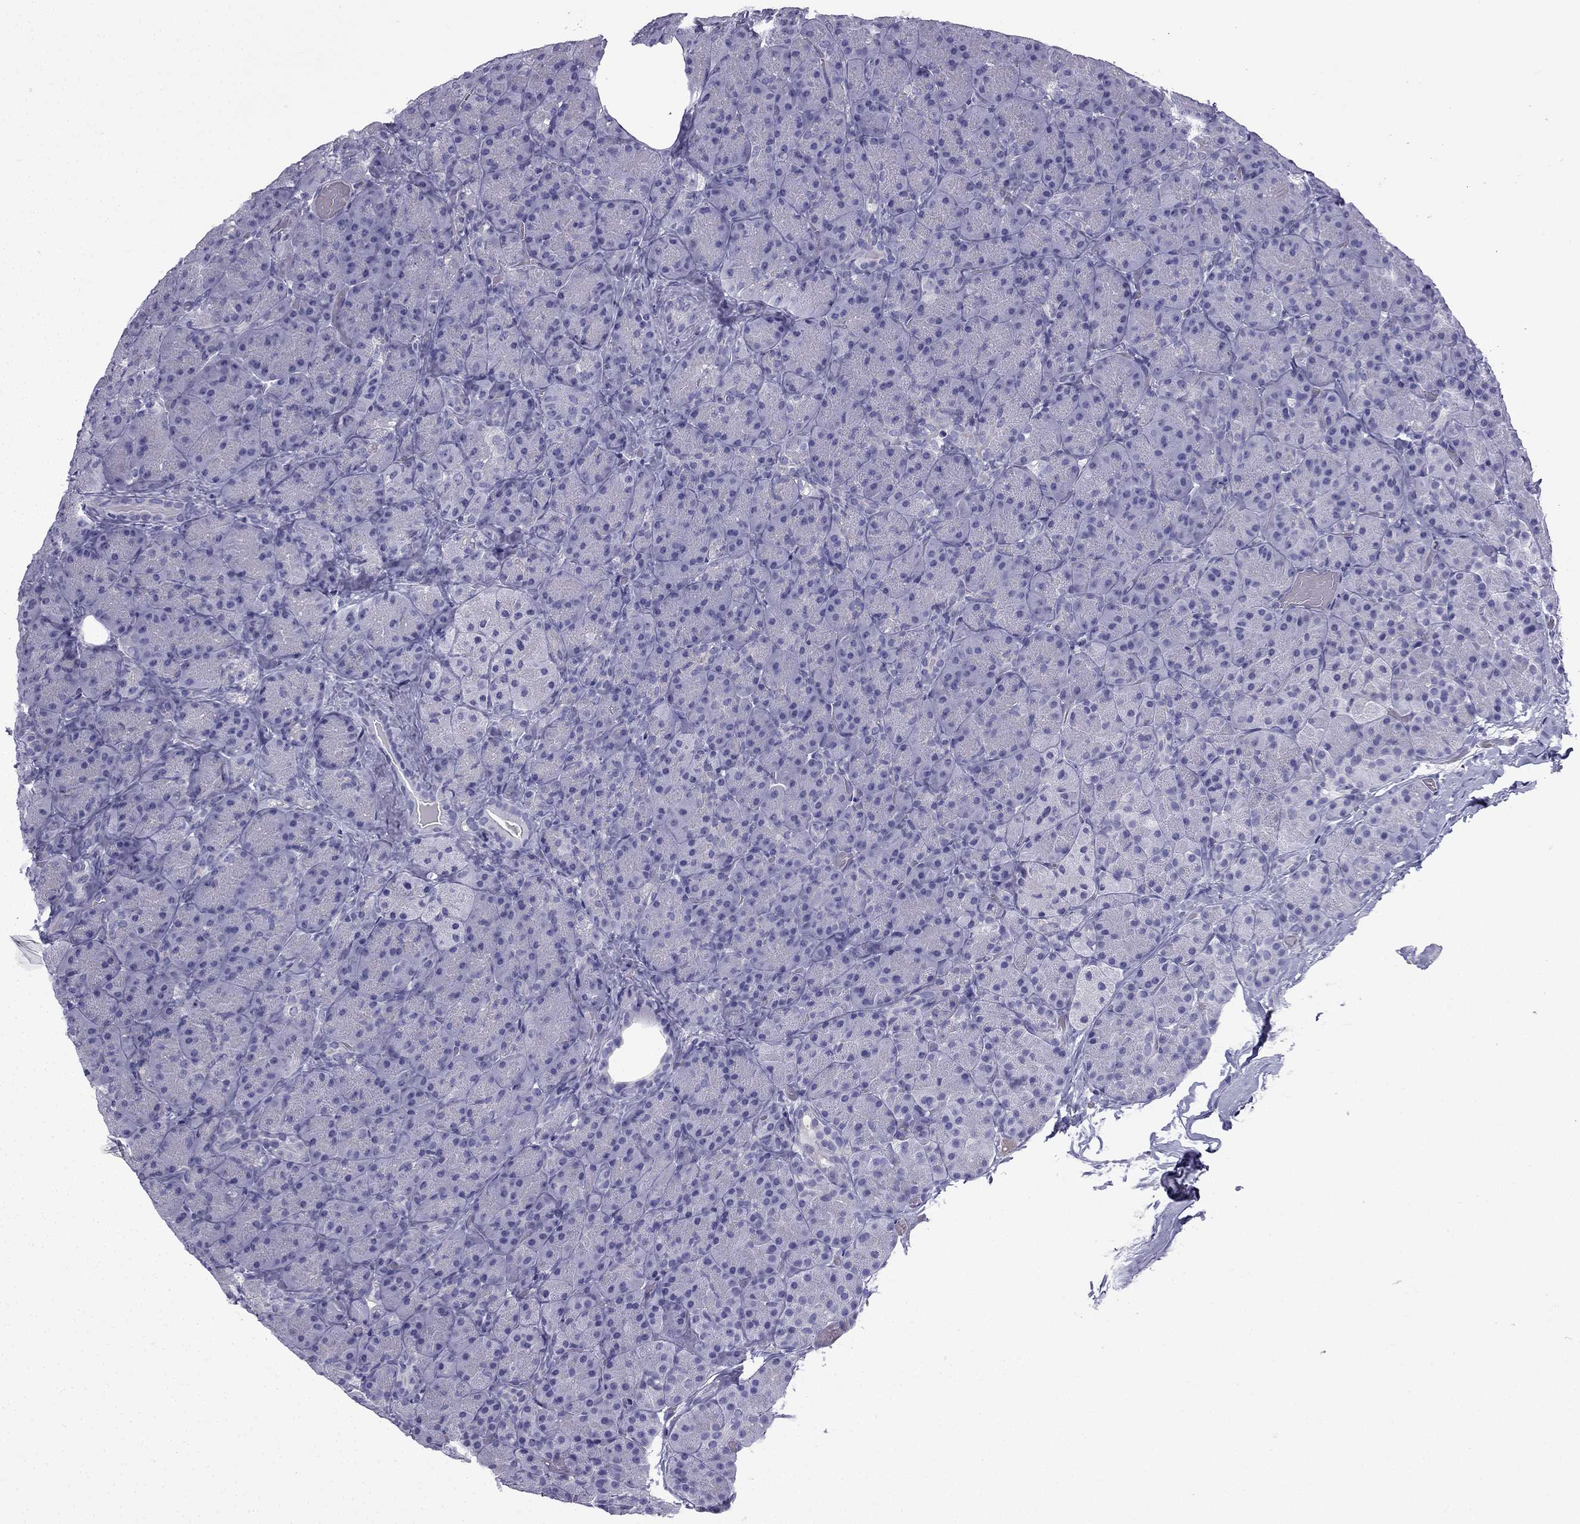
{"staining": {"intensity": "negative", "quantity": "none", "location": "none"}, "tissue": "pancreas", "cell_type": "Exocrine glandular cells", "image_type": "normal", "snomed": [{"axis": "morphology", "description": "Normal tissue, NOS"}, {"axis": "topography", "description": "Pancreas"}], "caption": "Immunohistochemistry (IHC) of benign pancreas shows no staining in exocrine glandular cells.", "gene": "GJA8", "patient": {"sex": "male", "age": 57}}